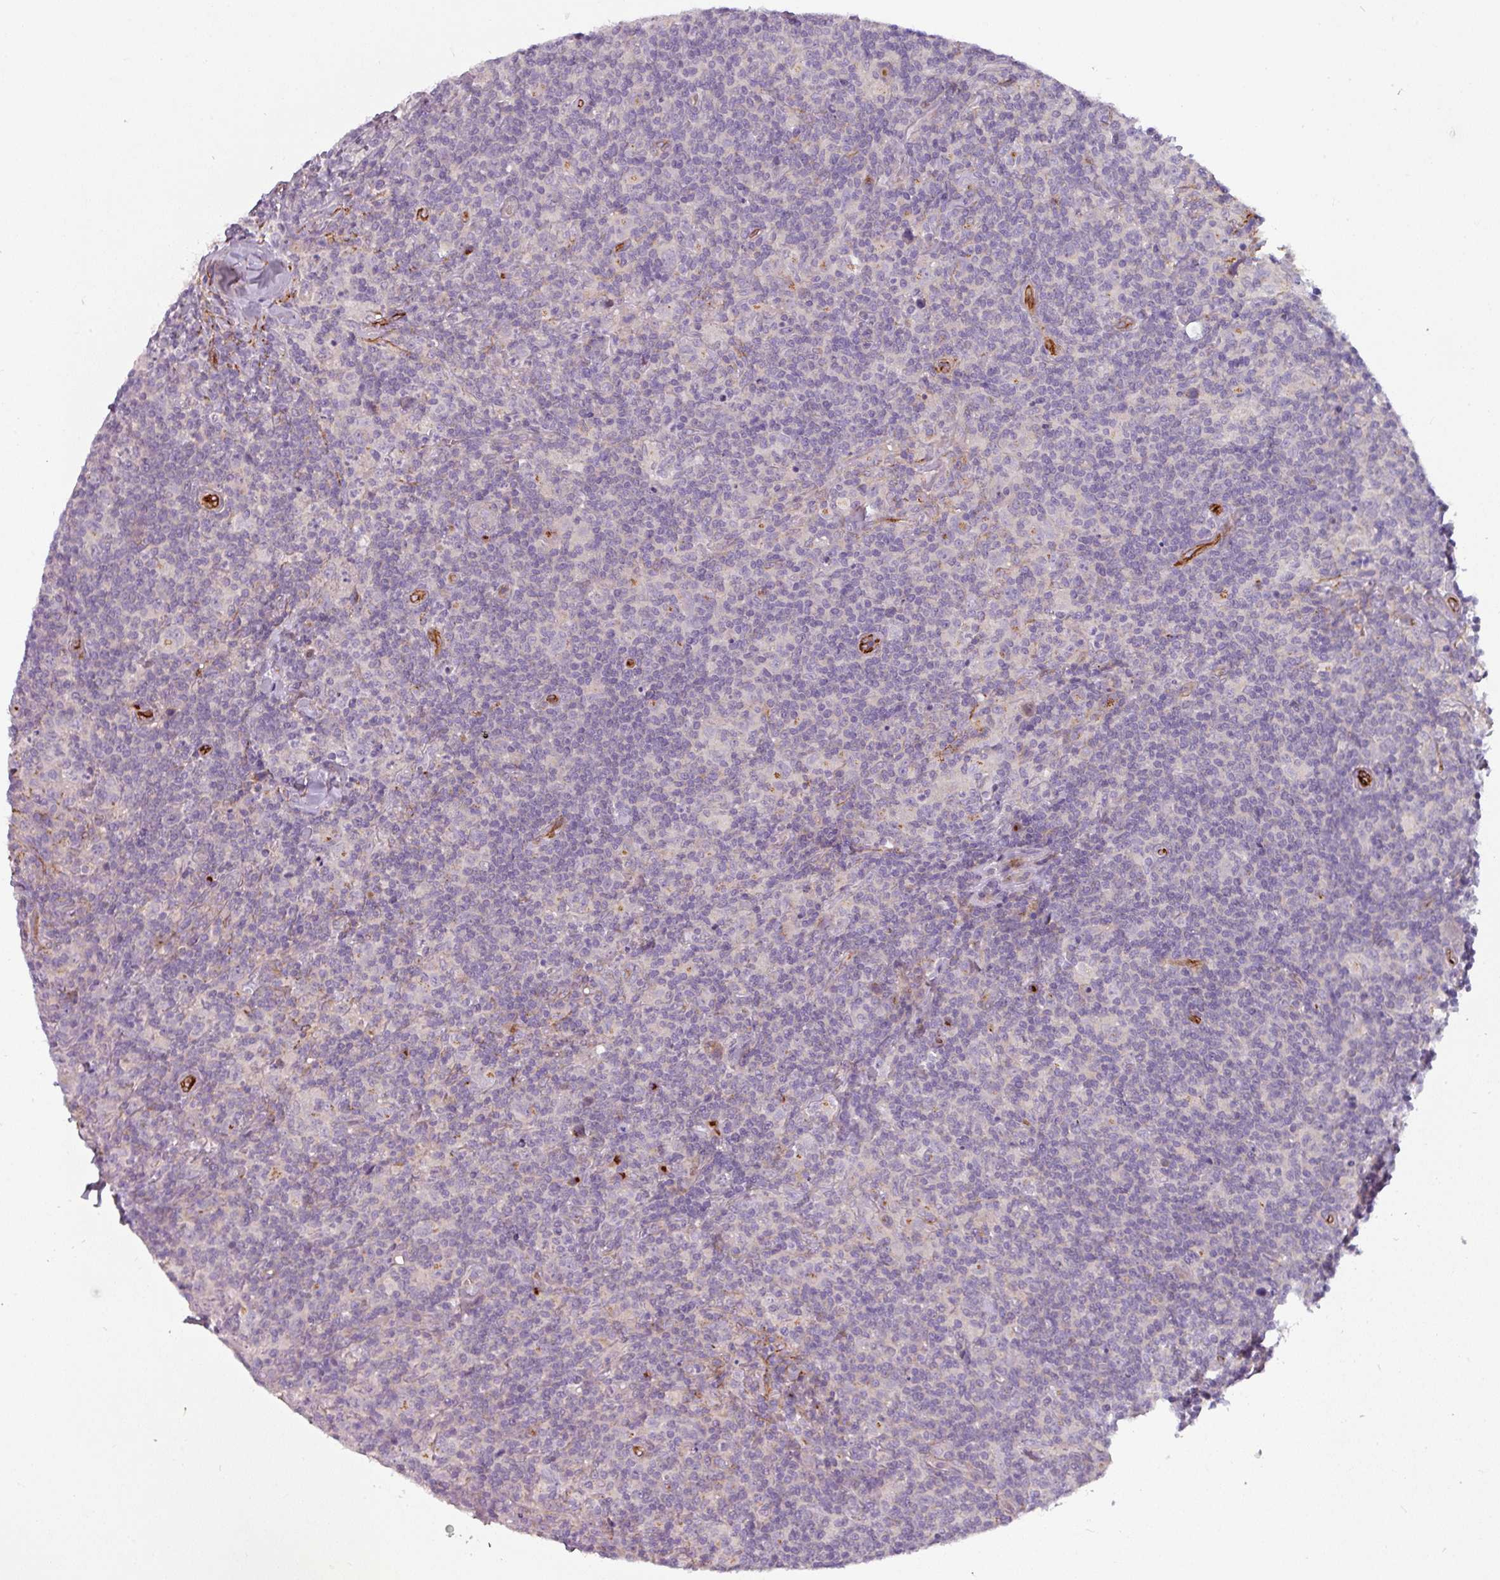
{"staining": {"intensity": "negative", "quantity": "none", "location": "none"}, "tissue": "lymphoma", "cell_type": "Tumor cells", "image_type": "cancer", "snomed": [{"axis": "morphology", "description": "Hodgkin's disease, NOS"}, {"axis": "topography", "description": "Lymph node"}], "caption": "An IHC image of Hodgkin's disease is shown. There is no staining in tumor cells of Hodgkin's disease. (Brightfield microscopy of DAB (3,3'-diaminobenzidine) immunohistochemistry (IHC) at high magnification).", "gene": "PRODH2", "patient": {"sex": "female", "age": 18}}